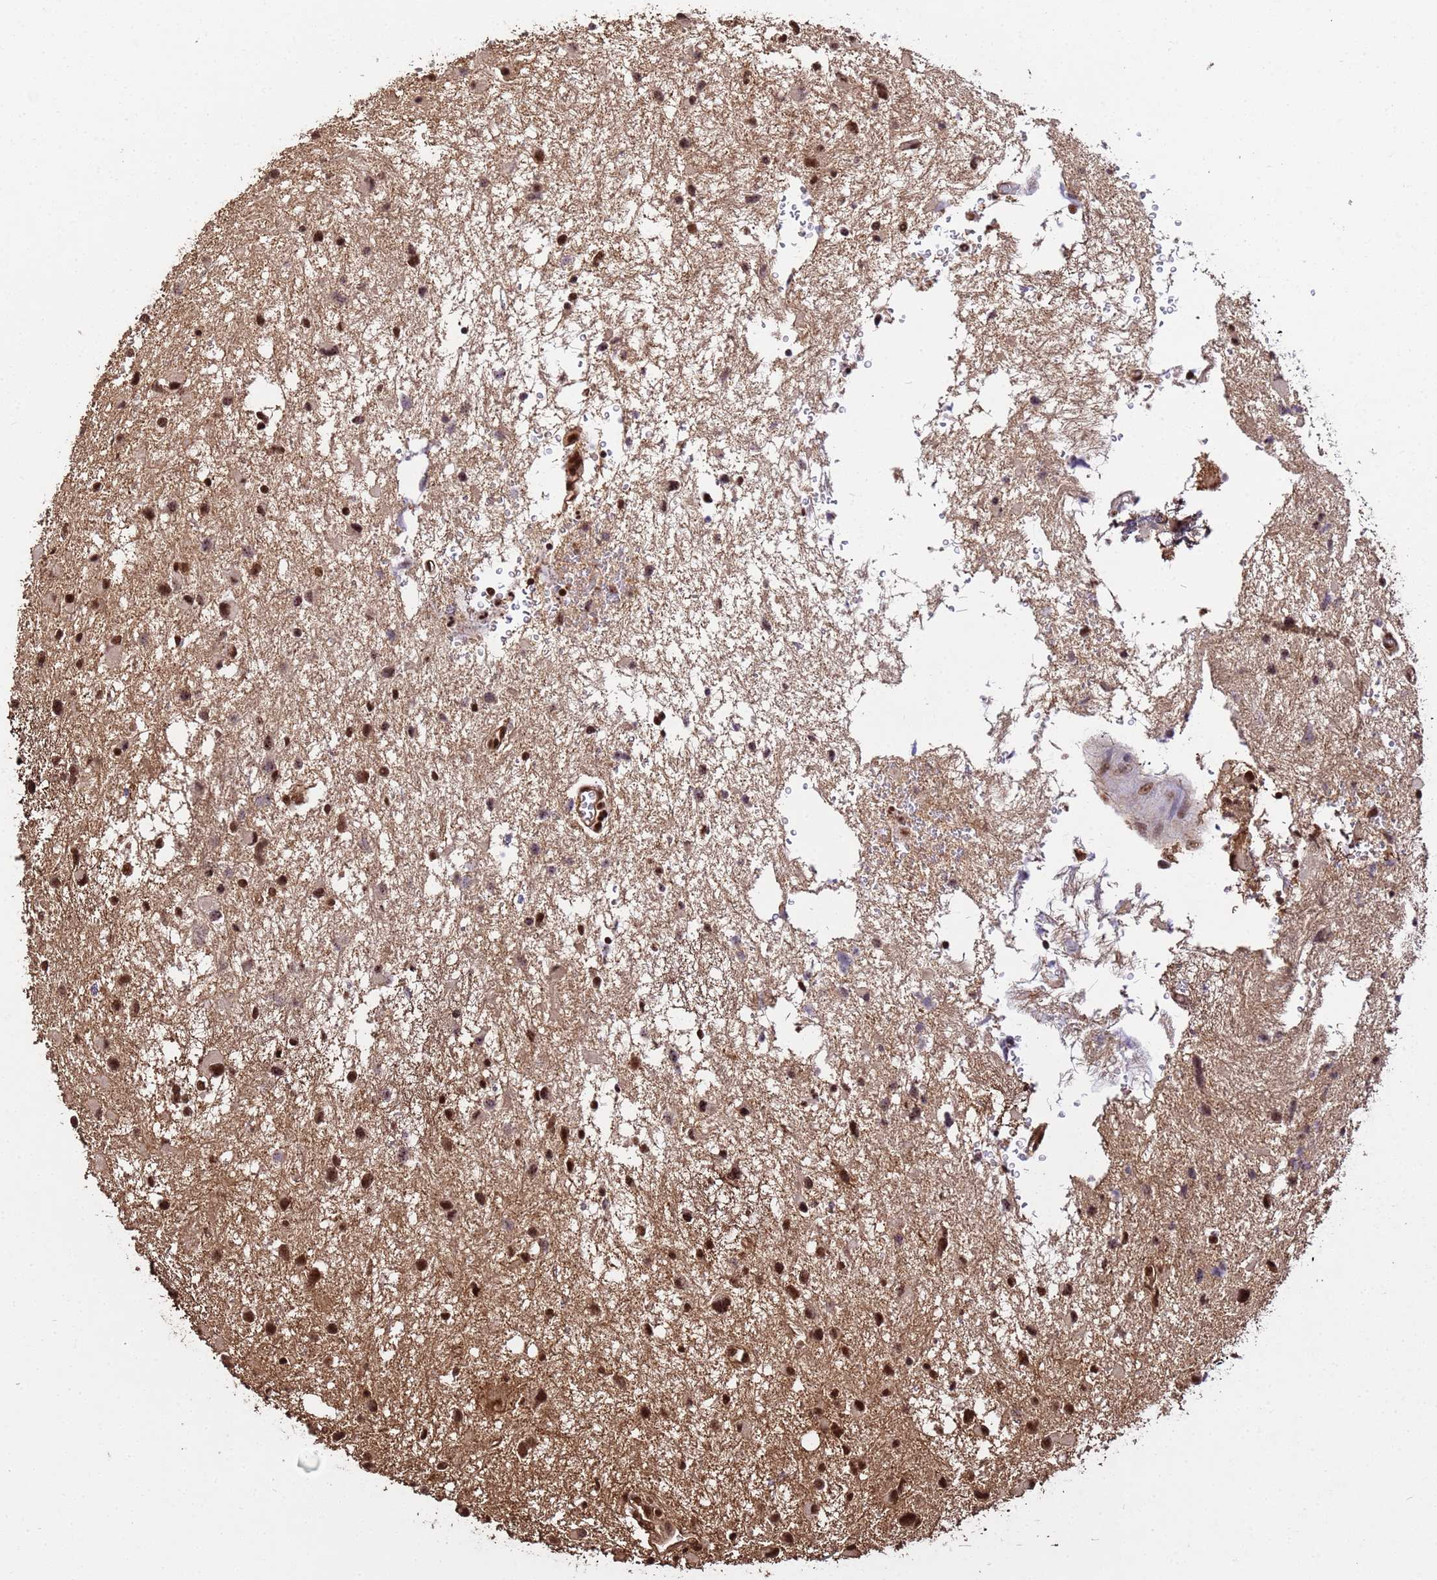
{"staining": {"intensity": "strong", "quantity": ">75%", "location": "nuclear"}, "tissue": "glioma", "cell_type": "Tumor cells", "image_type": "cancer", "snomed": [{"axis": "morphology", "description": "Glioma, malignant, Low grade"}, {"axis": "topography", "description": "Brain"}], "caption": "The photomicrograph displays immunohistochemical staining of glioma. There is strong nuclear expression is present in about >75% of tumor cells.", "gene": "SYF2", "patient": {"sex": "female", "age": 32}}